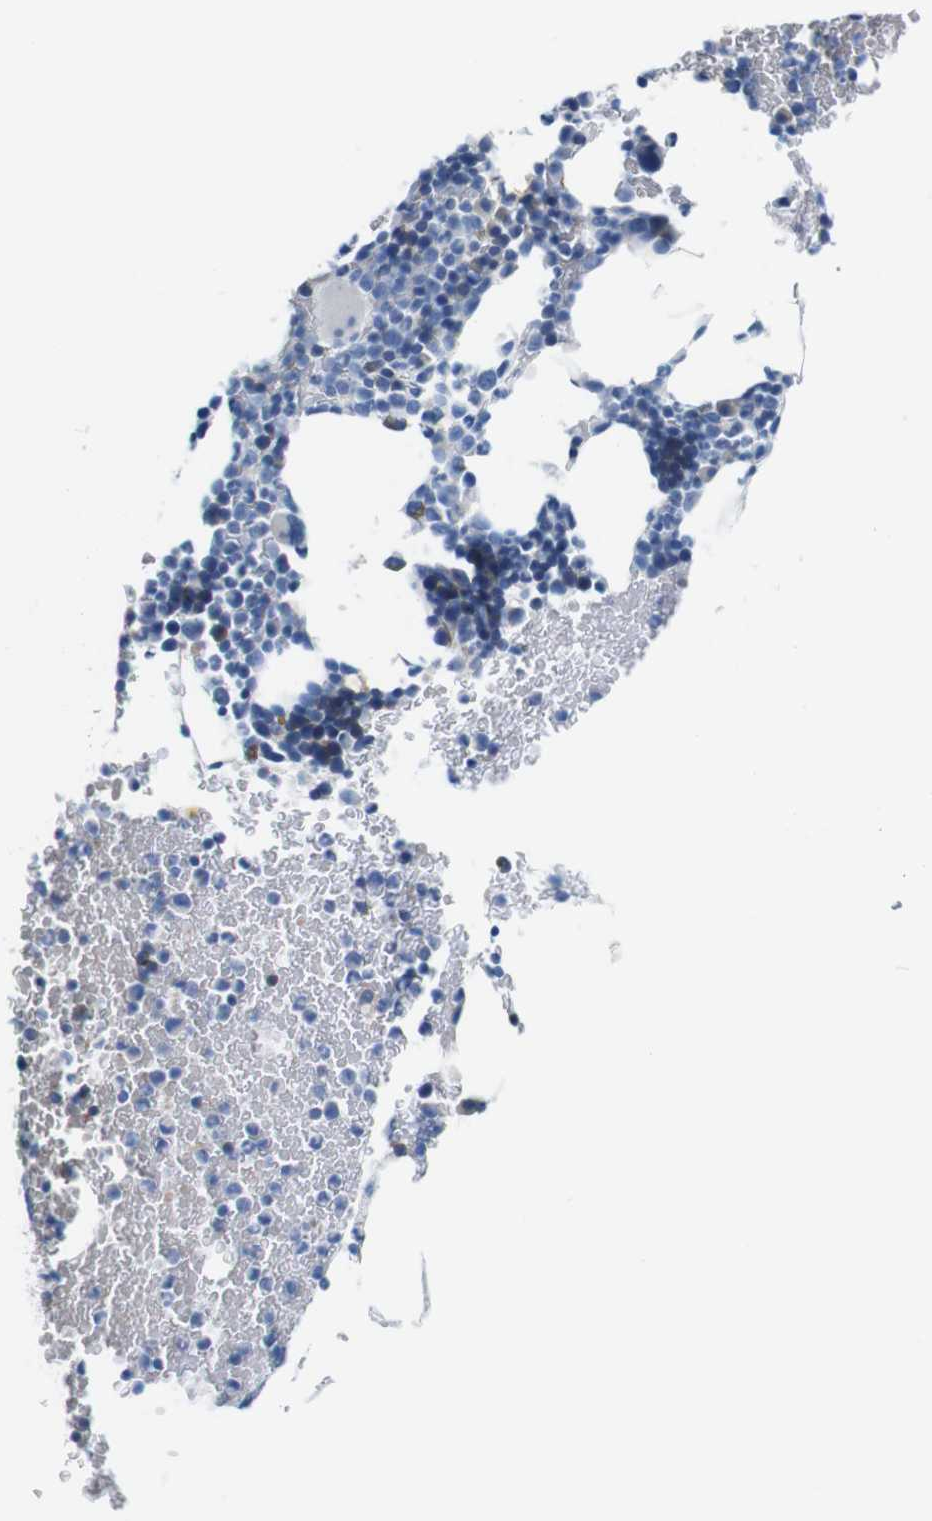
{"staining": {"intensity": "negative", "quantity": "none", "location": "none"}, "tissue": "bone marrow", "cell_type": "Hematopoietic cells", "image_type": "normal", "snomed": [{"axis": "morphology", "description": "Normal tissue, NOS"}, {"axis": "morphology", "description": "Inflammation, NOS"}, {"axis": "topography", "description": "Bone marrow"}], "caption": "This is a micrograph of IHC staining of benign bone marrow, which shows no staining in hematopoietic cells.", "gene": "IGSF8", "patient": {"sex": "male", "age": 72}}